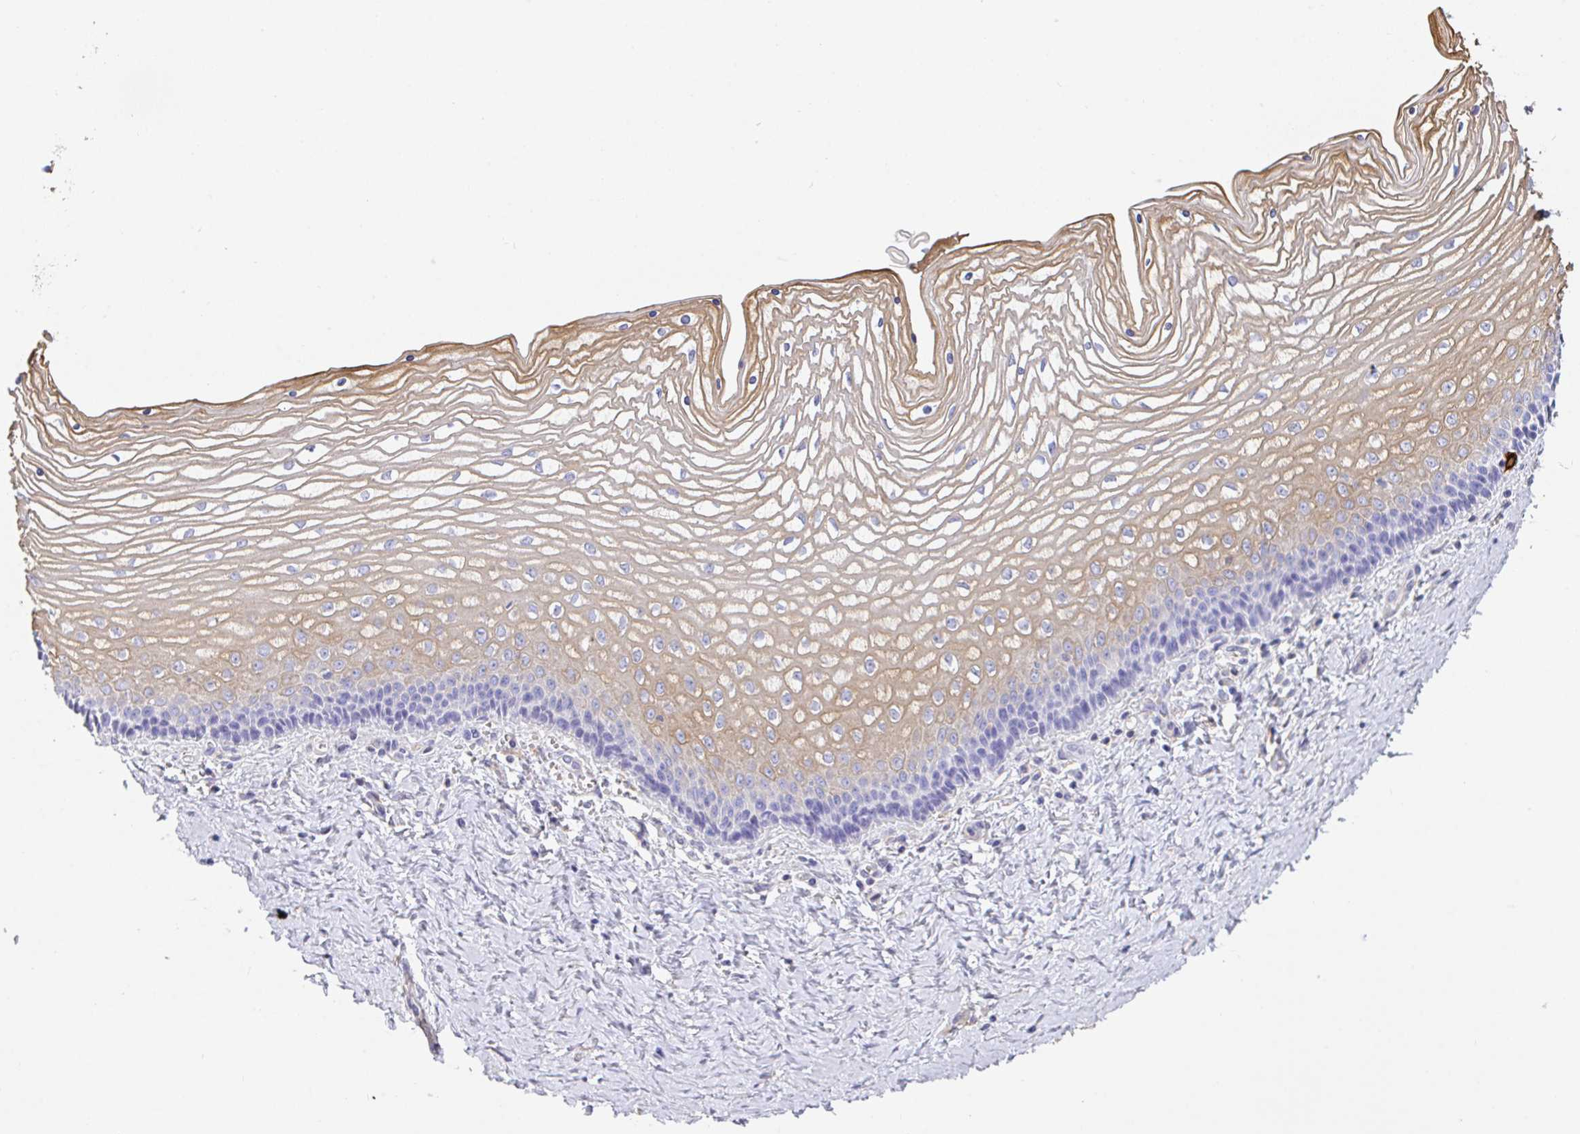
{"staining": {"intensity": "weak", "quantity": "<25%", "location": "cytoplasmic/membranous"}, "tissue": "vagina", "cell_type": "Squamous epithelial cells", "image_type": "normal", "snomed": [{"axis": "morphology", "description": "Normal tissue, NOS"}, {"axis": "topography", "description": "Vagina"}], "caption": "The photomicrograph shows no significant positivity in squamous epithelial cells of vagina. (Brightfield microscopy of DAB (3,3'-diaminobenzidine) immunohistochemistry (IHC) at high magnification).", "gene": "TNFAIP8", "patient": {"sex": "female", "age": 45}}